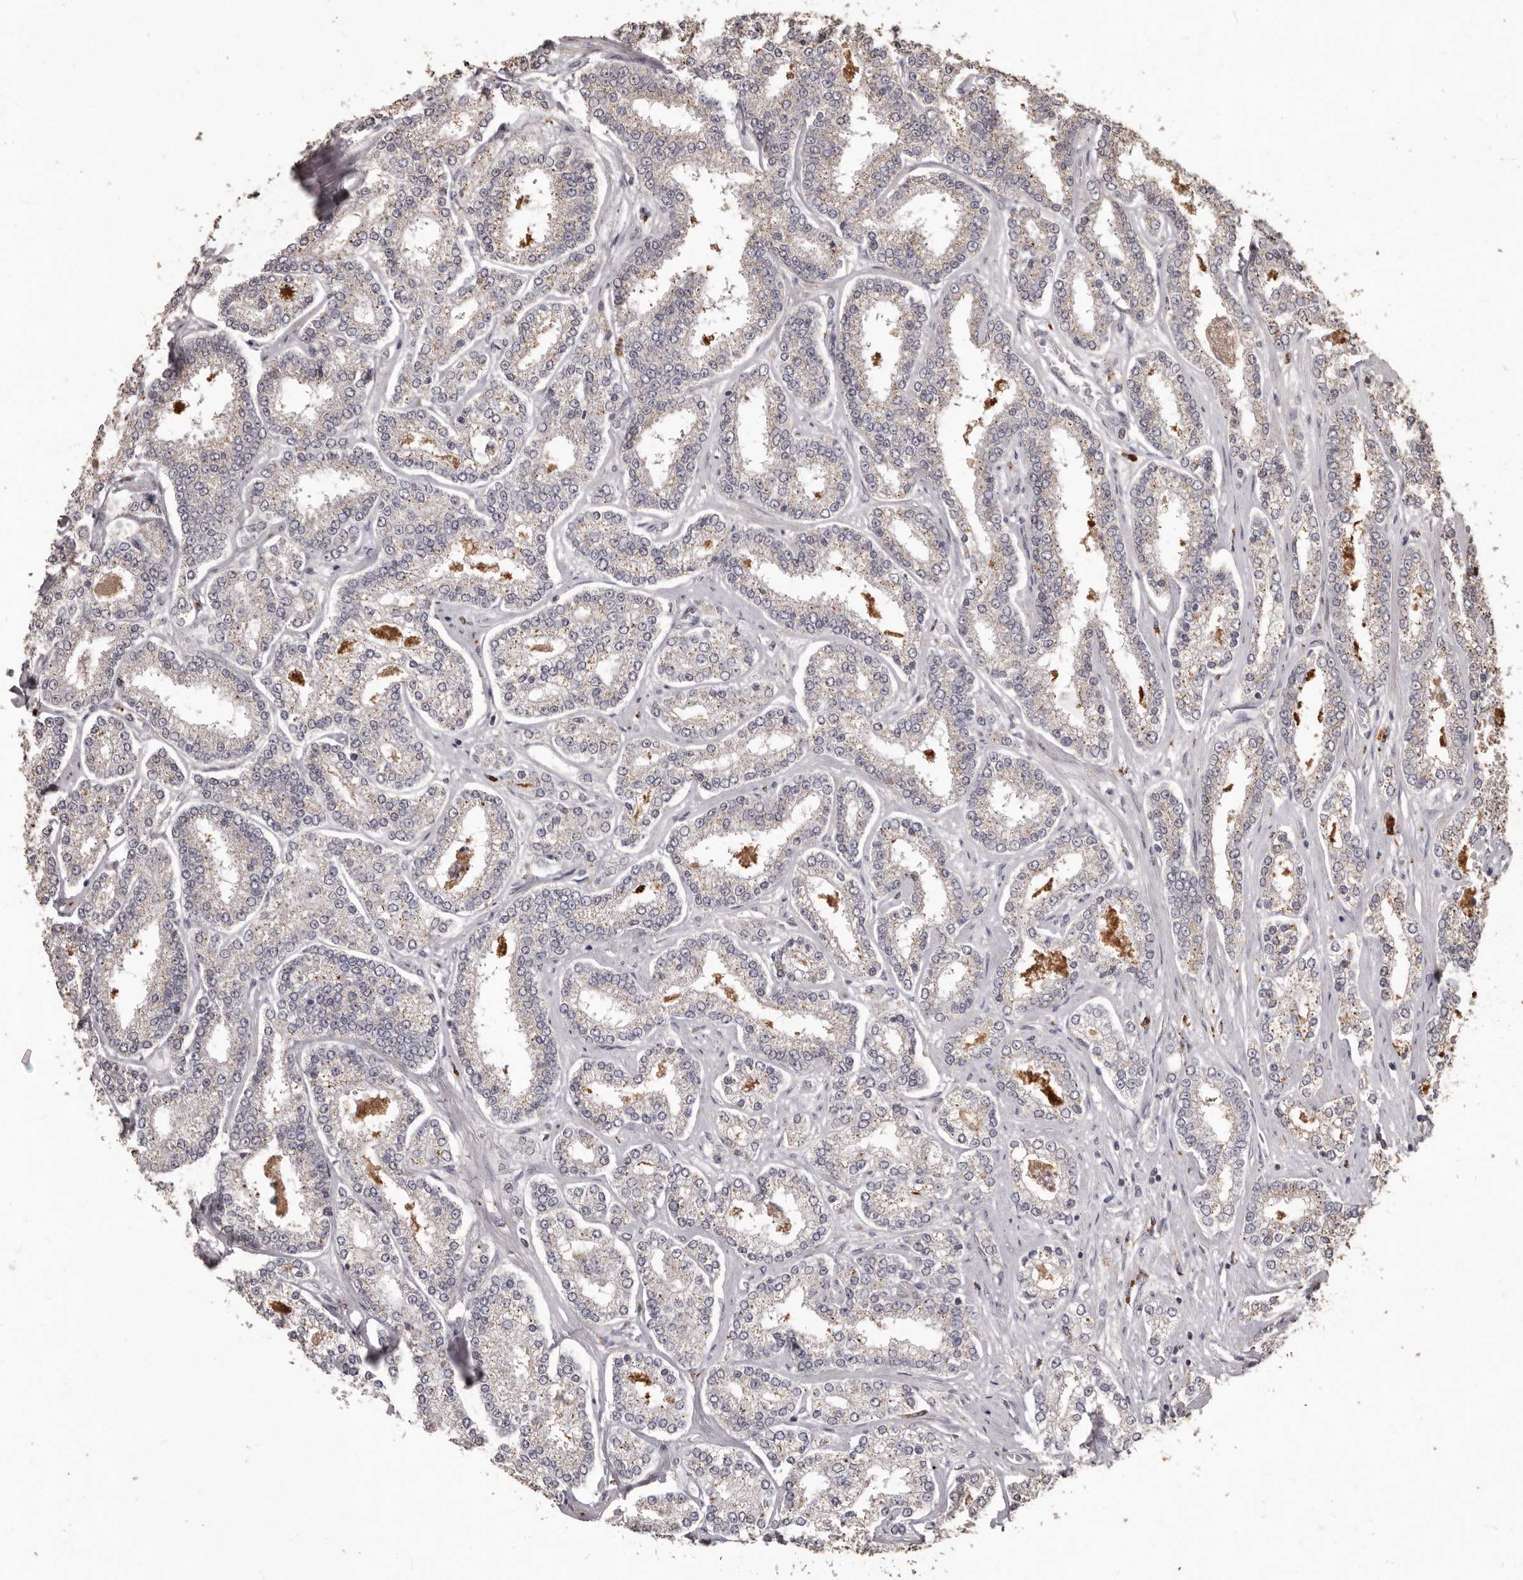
{"staining": {"intensity": "weak", "quantity": "25%-75%", "location": "cytoplasmic/membranous"}, "tissue": "prostate cancer", "cell_type": "Tumor cells", "image_type": "cancer", "snomed": [{"axis": "morphology", "description": "Normal tissue, NOS"}, {"axis": "morphology", "description": "Adenocarcinoma, High grade"}, {"axis": "topography", "description": "Prostate"}], "caption": "DAB immunohistochemical staining of adenocarcinoma (high-grade) (prostate) reveals weak cytoplasmic/membranous protein staining in approximately 25%-75% of tumor cells.", "gene": "PRSS27", "patient": {"sex": "male", "age": 83}}